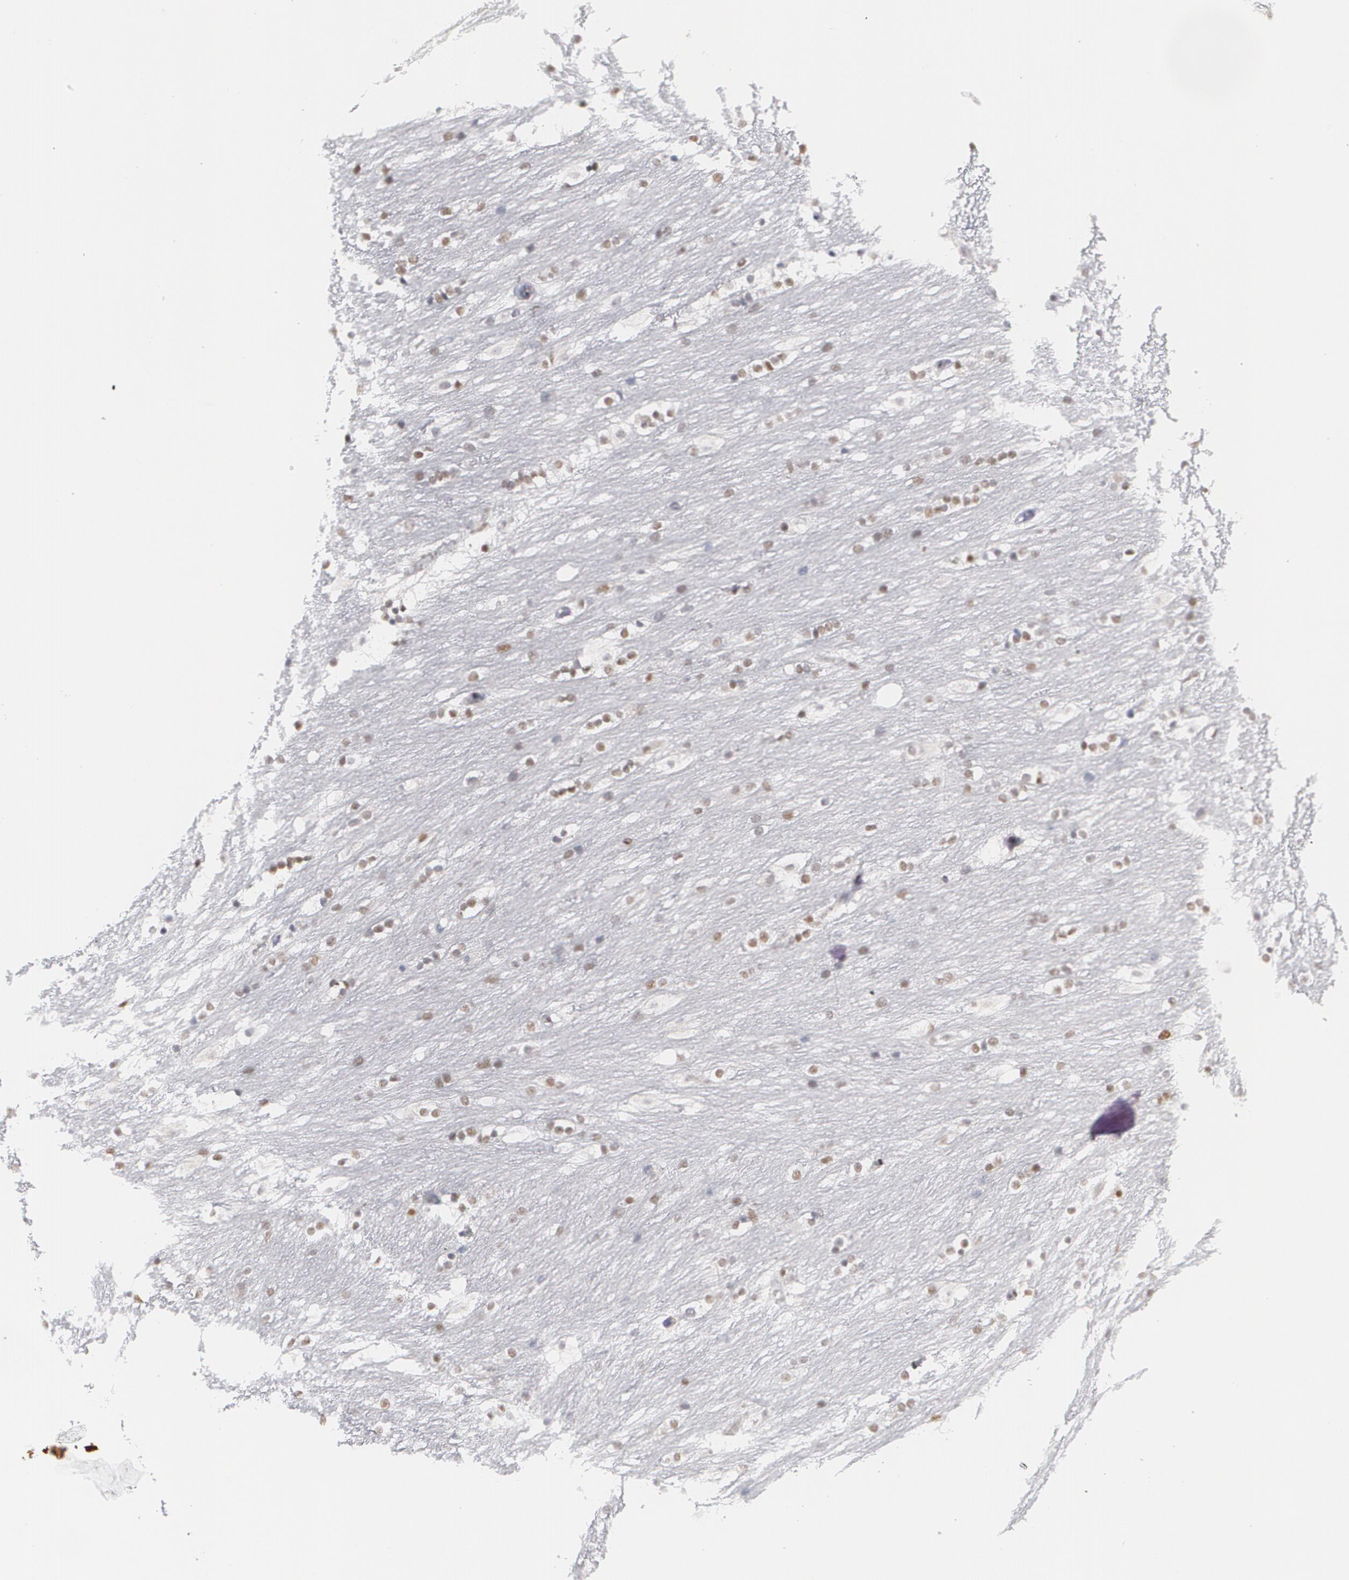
{"staining": {"intensity": "moderate", "quantity": "<25%", "location": "nuclear"}, "tissue": "caudate", "cell_type": "Neuronal cells", "image_type": "normal", "snomed": [{"axis": "morphology", "description": "Normal tissue, NOS"}, {"axis": "topography", "description": "Lateral ventricle wall"}], "caption": "A high-resolution photomicrograph shows immunohistochemistry staining of benign caudate, which displays moderate nuclear expression in approximately <25% of neuronal cells.", "gene": "MCL1", "patient": {"sex": "female", "age": 19}}